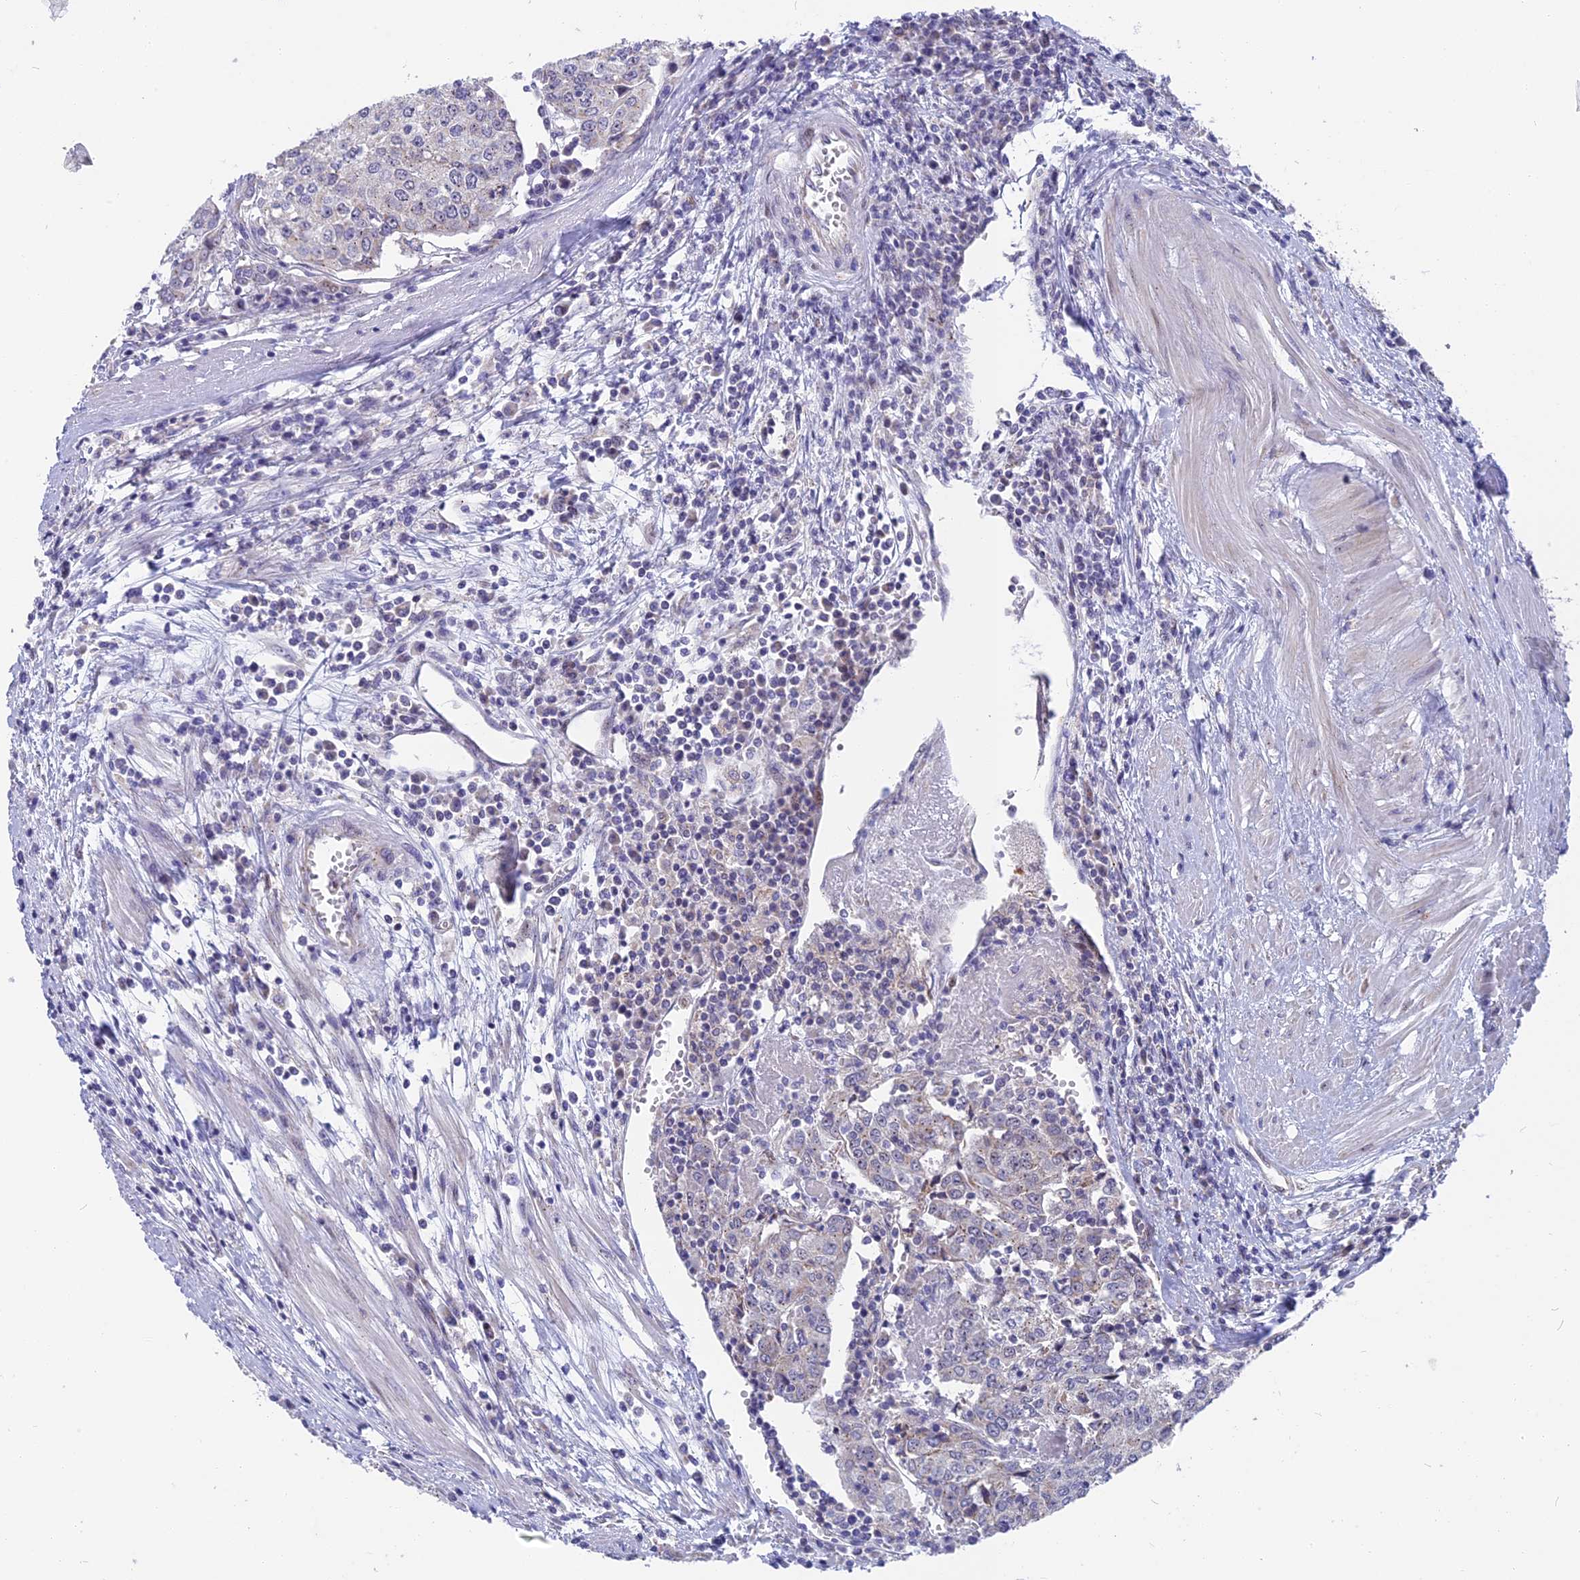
{"staining": {"intensity": "negative", "quantity": "none", "location": "none"}, "tissue": "urothelial cancer", "cell_type": "Tumor cells", "image_type": "cancer", "snomed": [{"axis": "morphology", "description": "Urothelial carcinoma, High grade"}, {"axis": "topography", "description": "Urinary bladder"}], "caption": "This is an IHC micrograph of urothelial carcinoma (high-grade). There is no staining in tumor cells.", "gene": "DTWD1", "patient": {"sex": "female", "age": 85}}